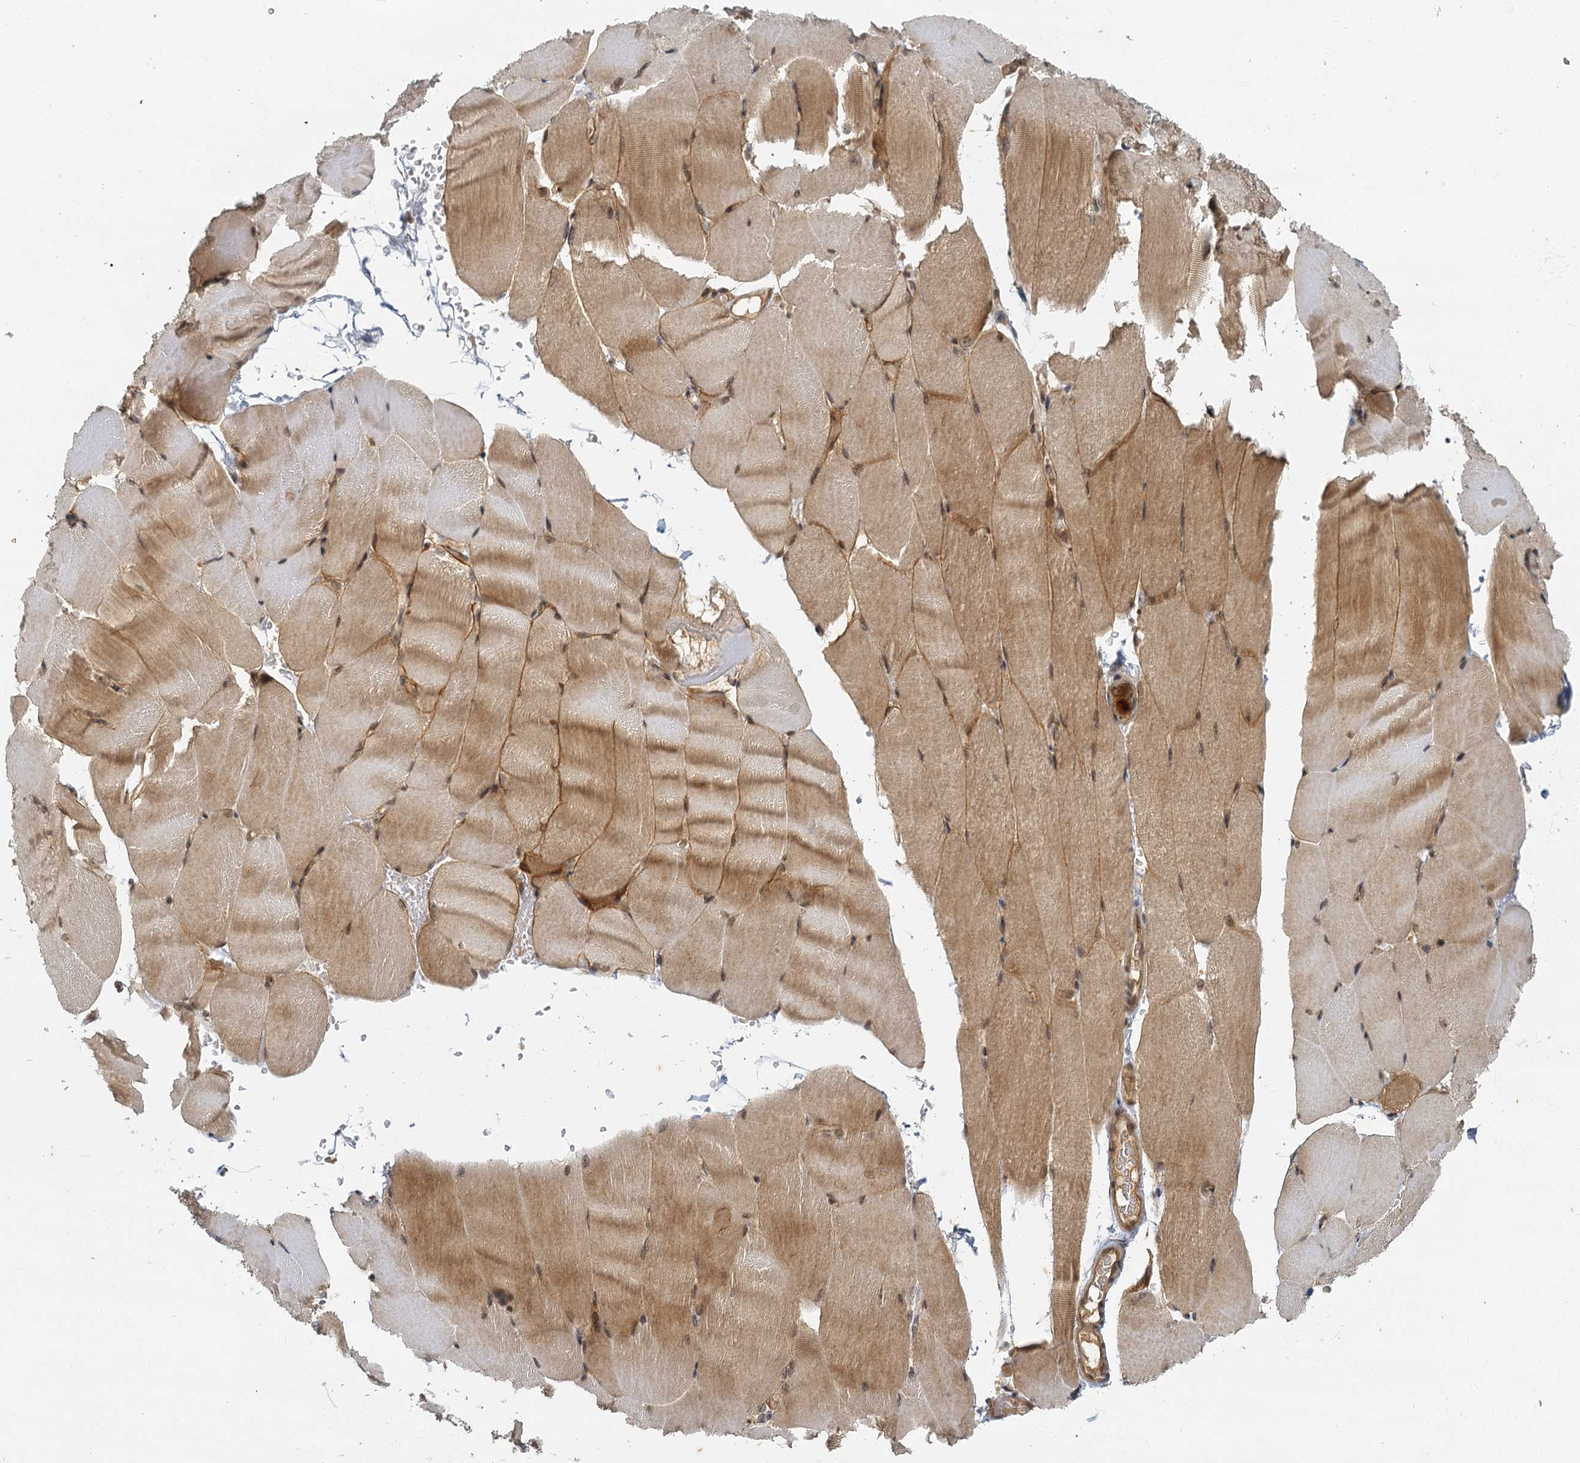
{"staining": {"intensity": "moderate", "quantity": ">75%", "location": "cytoplasmic/membranous,nuclear"}, "tissue": "skeletal muscle", "cell_type": "Myocytes", "image_type": "normal", "snomed": [{"axis": "morphology", "description": "Normal tissue, NOS"}, {"axis": "topography", "description": "Skeletal muscle"}, {"axis": "topography", "description": "Parathyroid gland"}], "caption": "DAB (3,3'-diaminobenzidine) immunohistochemical staining of unremarkable skeletal muscle shows moderate cytoplasmic/membranous,nuclear protein expression in approximately >75% of myocytes.", "gene": "ZNF549", "patient": {"sex": "female", "age": 37}}